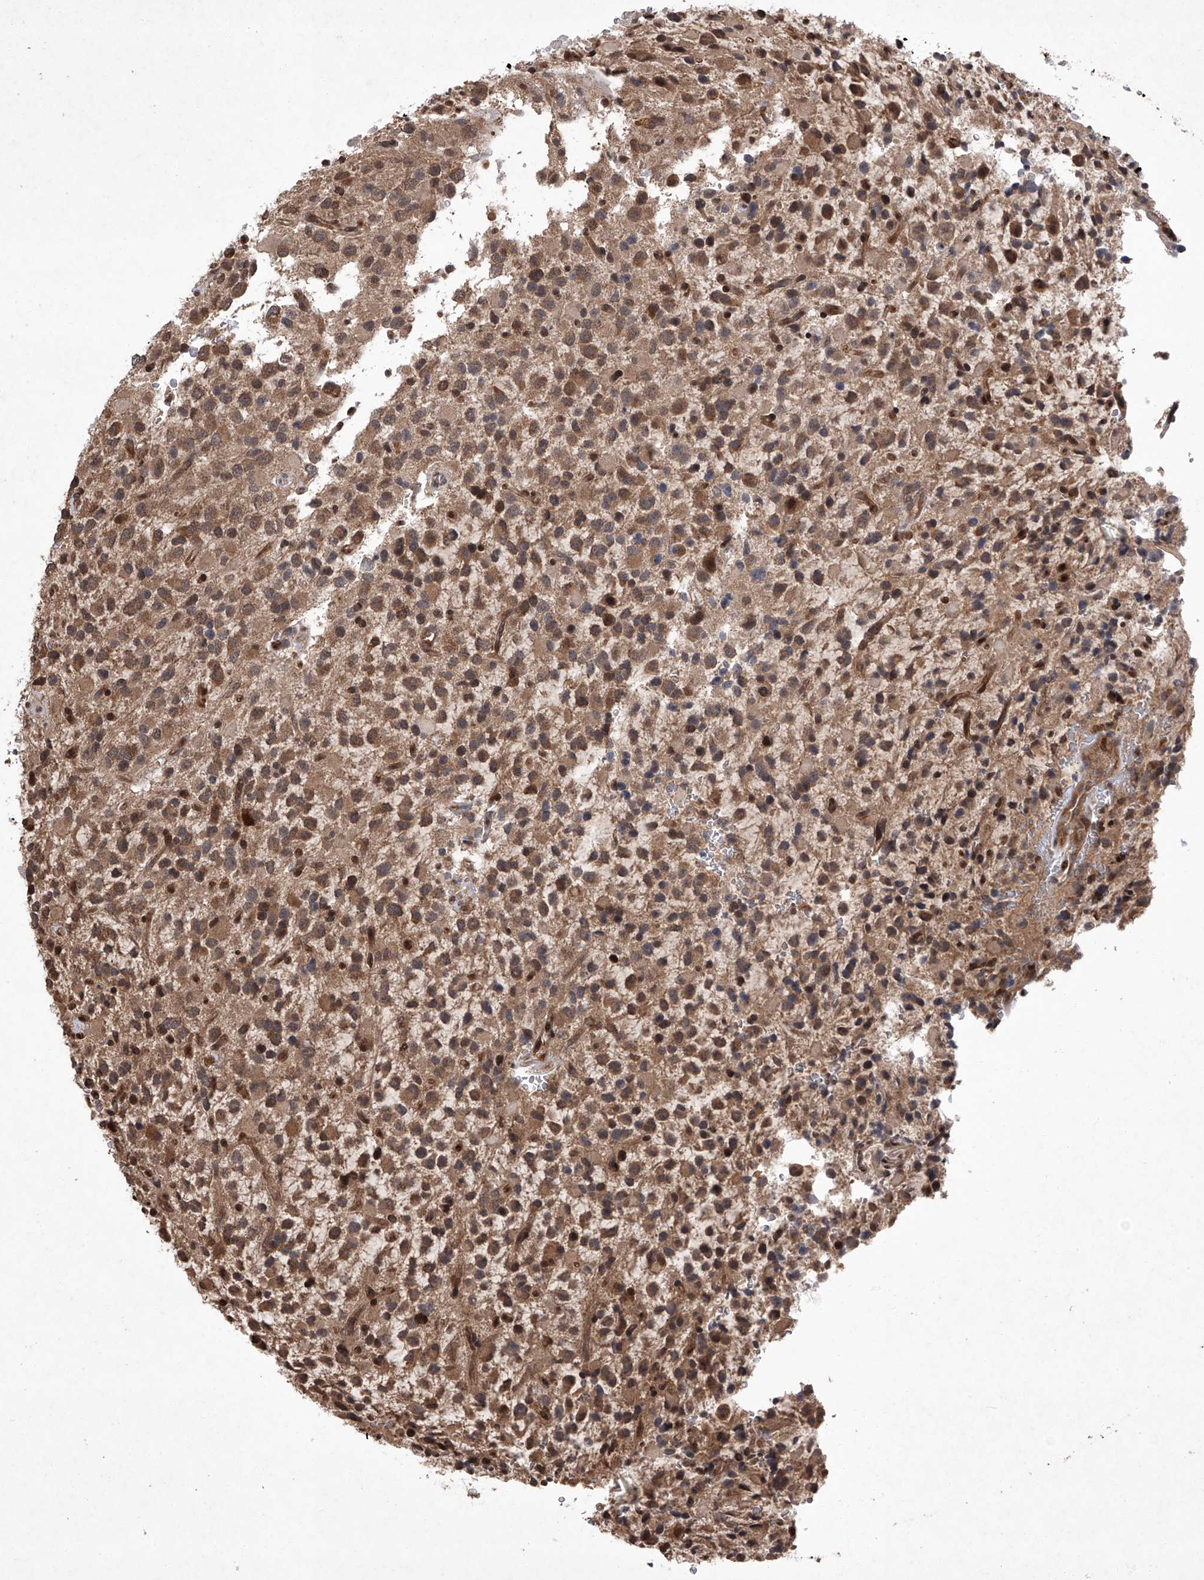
{"staining": {"intensity": "moderate", "quantity": ">75%", "location": "cytoplasmic/membranous,nuclear"}, "tissue": "glioma", "cell_type": "Tumor cells", "image_type": "cancer", "snomed": [{"axis": "morphology", "description": "Glioma, malignant, High grade"}, {"axis": "topography", "description": "Brain"}], "caption": "Malignant high-grade glioma stained for a protein exhibits moderate cytoplasmic/membranous and nuclear positivity in tumor cells. (DAB (3,3'-diaminobenzidine) IHC with brightfield microscopy, high magnification).", "gene": "TSNAX", "patient": {"sex": "male", "age": 34}}